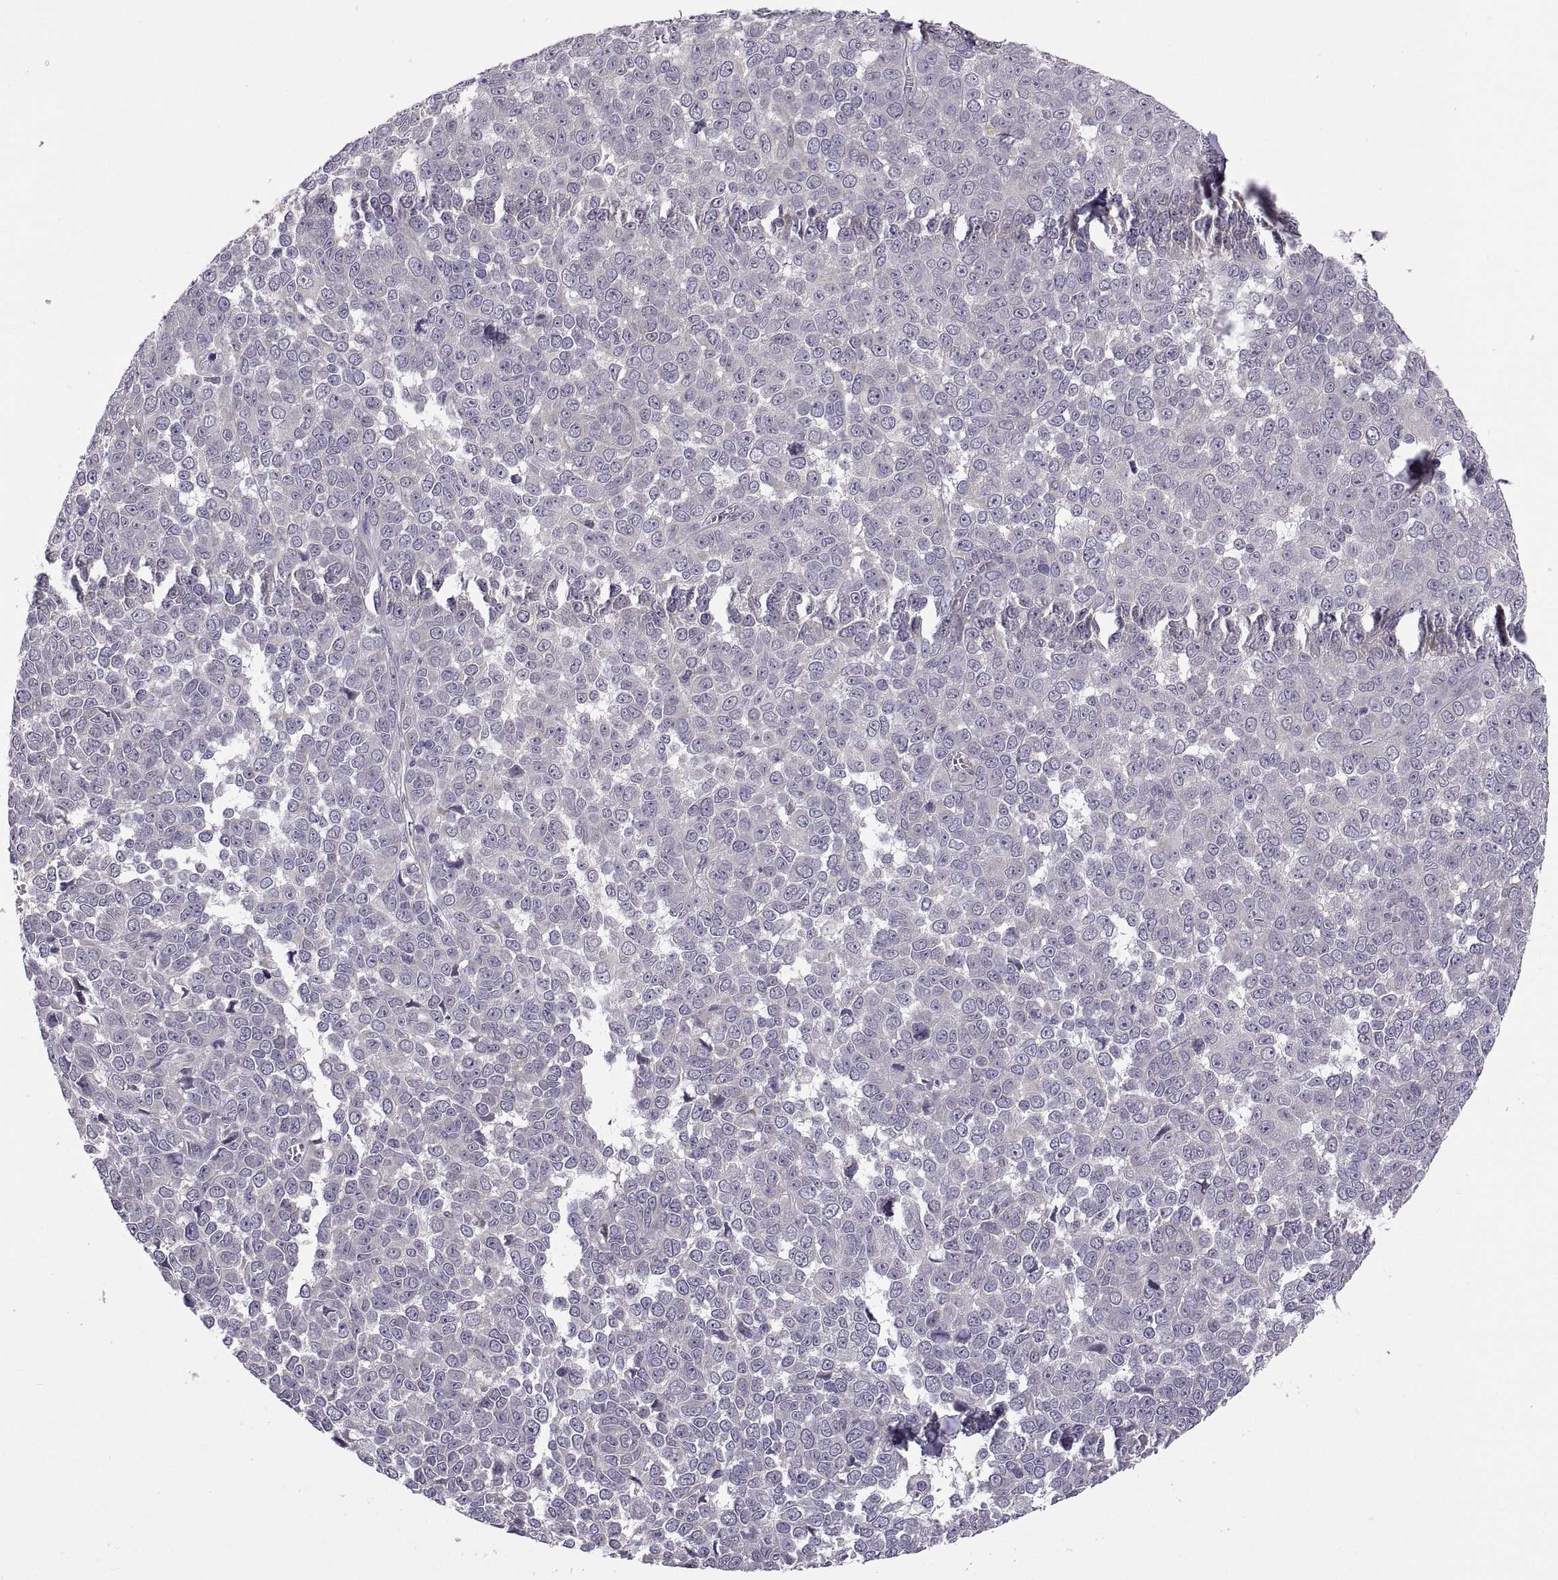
{"staining": {"intensity": "negative", "quantity": "none", "location": "none"}, "tissue": "melanoma", "cell_type": "Tumor cells", "image_type": "cancer", "snomed": [{"axis": "morphology", "description": "Malignant melanoma, NOS"}, {"axis": "topography", "description": "Skin"}], "caption": "Immunohistochemical staining of melanoma reveals no significant positivity in tumor cells. (DAB IHC with hematoxylin counter stain).", "gene": "ACSBG2", "patient": {"sex": "female", "age": 95}}